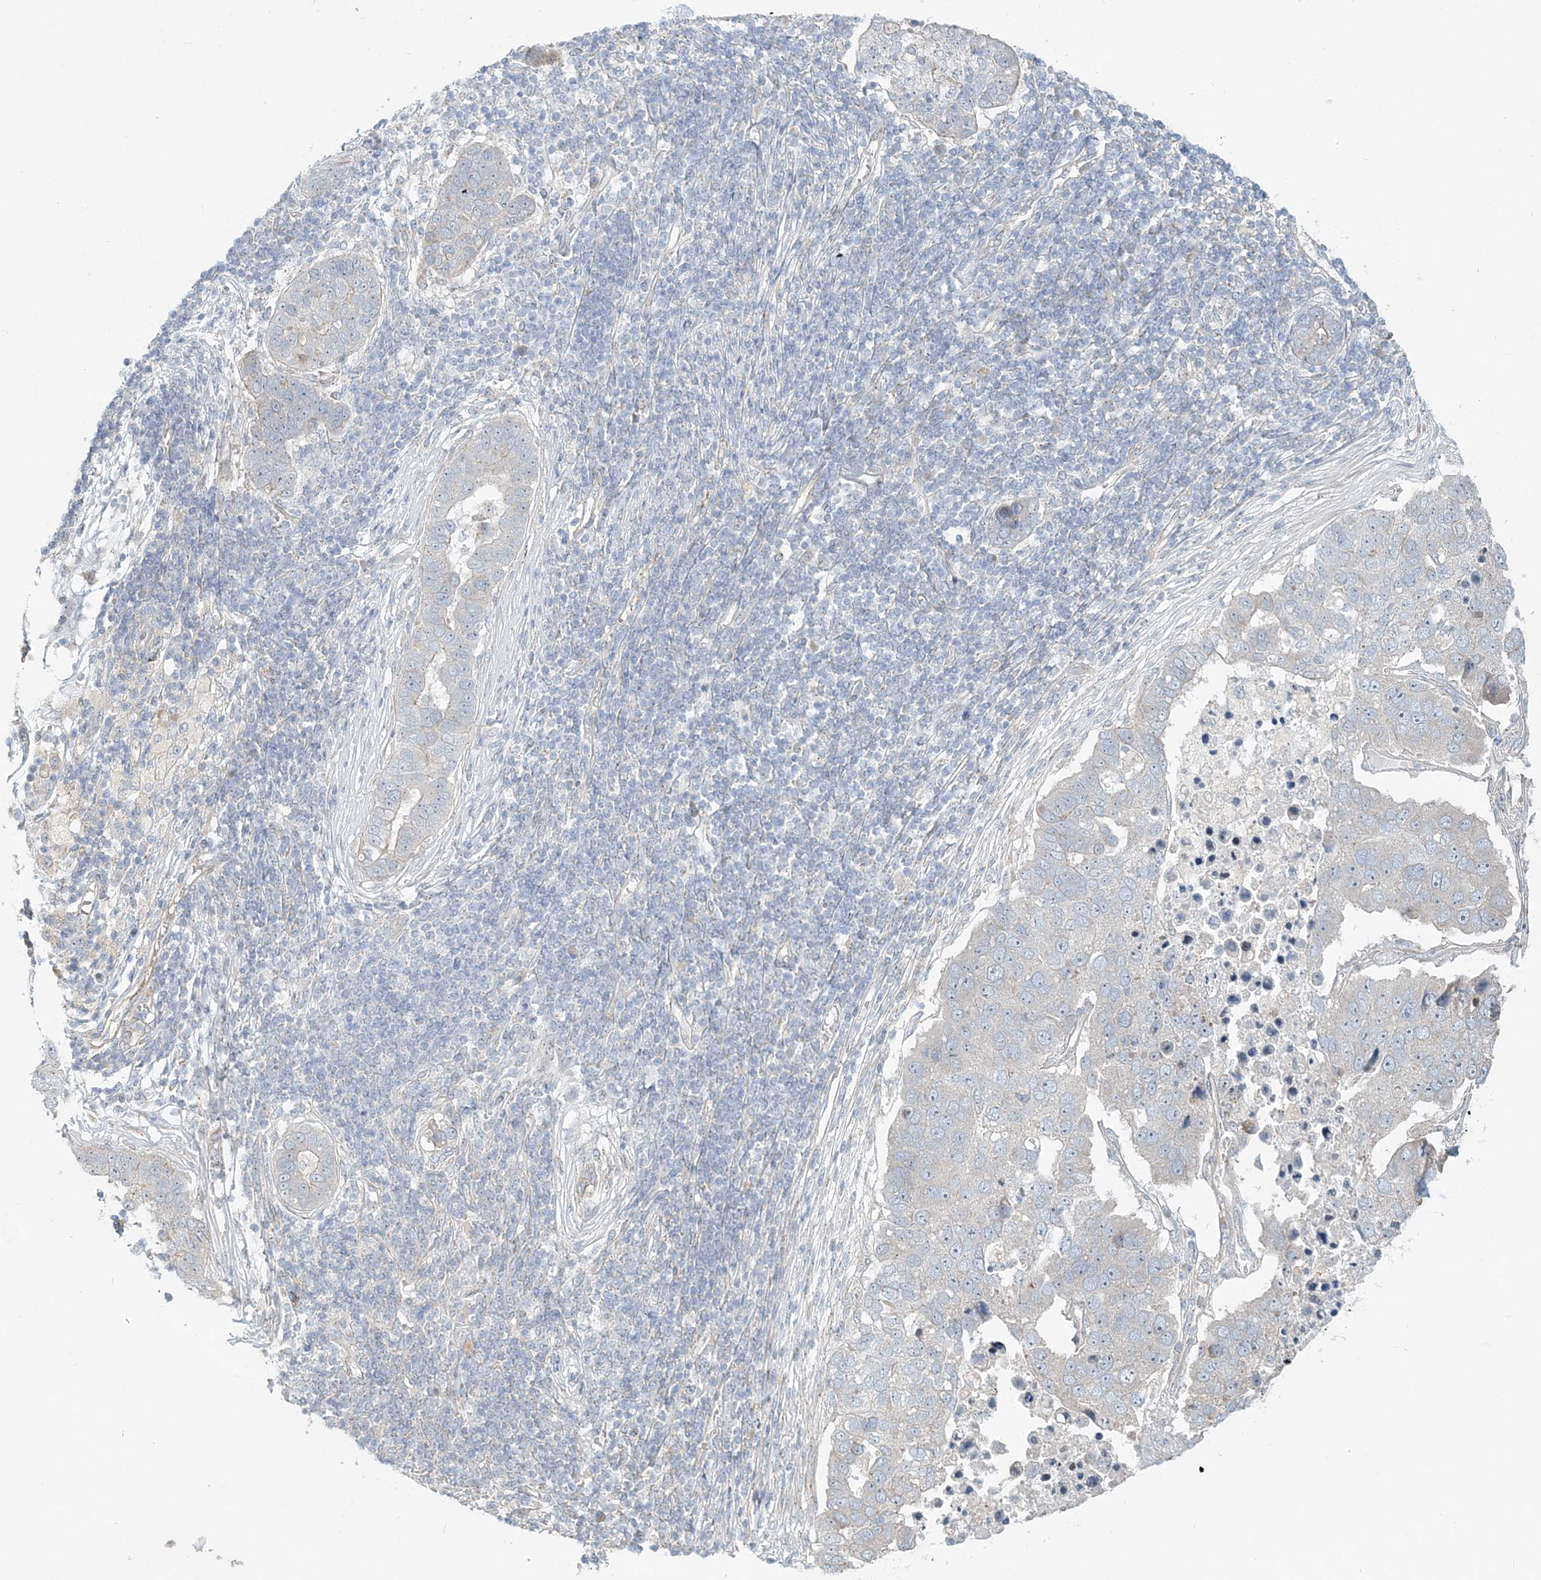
{"staining": {"intensity": "negative", "quantity": "none", "location": "none"}, "tissue": "pancreatic cancer", "cell_type": "Tumor cells", "image_type": "cancer", "snomed": [{"axis": "morphology", "description": "Adenocarcinoma, NOS"}, {"axis": "topography", "description": "Pancreas"}], "caption": "Tumor cells are negative for protein expression in human pancreatic cancer (adenocarcinoma).", "gene": "CXXC5", "patient": {"sex": "female", "age": 61}}